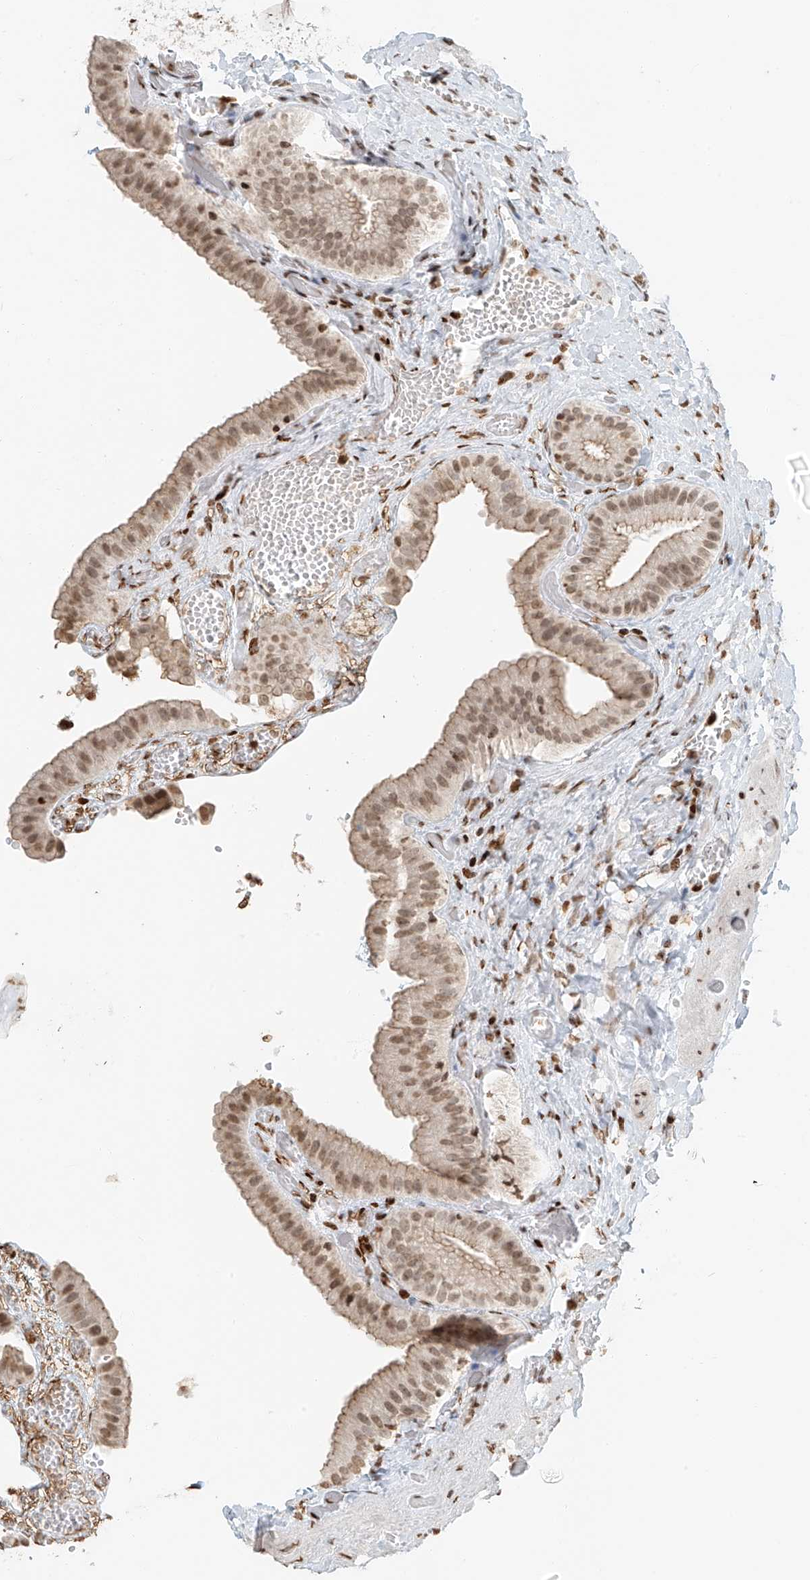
{"staining": {"intensity": "moderate", "quantity": ">75%", "location": "cytoplasmic/membranous,nuclear"}, "tissue": "gallbladder", "cell_type": "Glandular cells", "image_type": "normal", "snomed": [{"axis": "morphology", "description": "Normal tissue, NOS"}, {"axis": "topography", "description": "Gallbladder"}], "caption": "The immunohistochemical stain highlights moderate cytoplasmic/membranous,nuclear positivity in glandular cells of normal gallbladder. (IHC, brightfield microscopy, high magnification).", "gene": "C17orf58", "patient": {"sex": "female", "age": 64}}